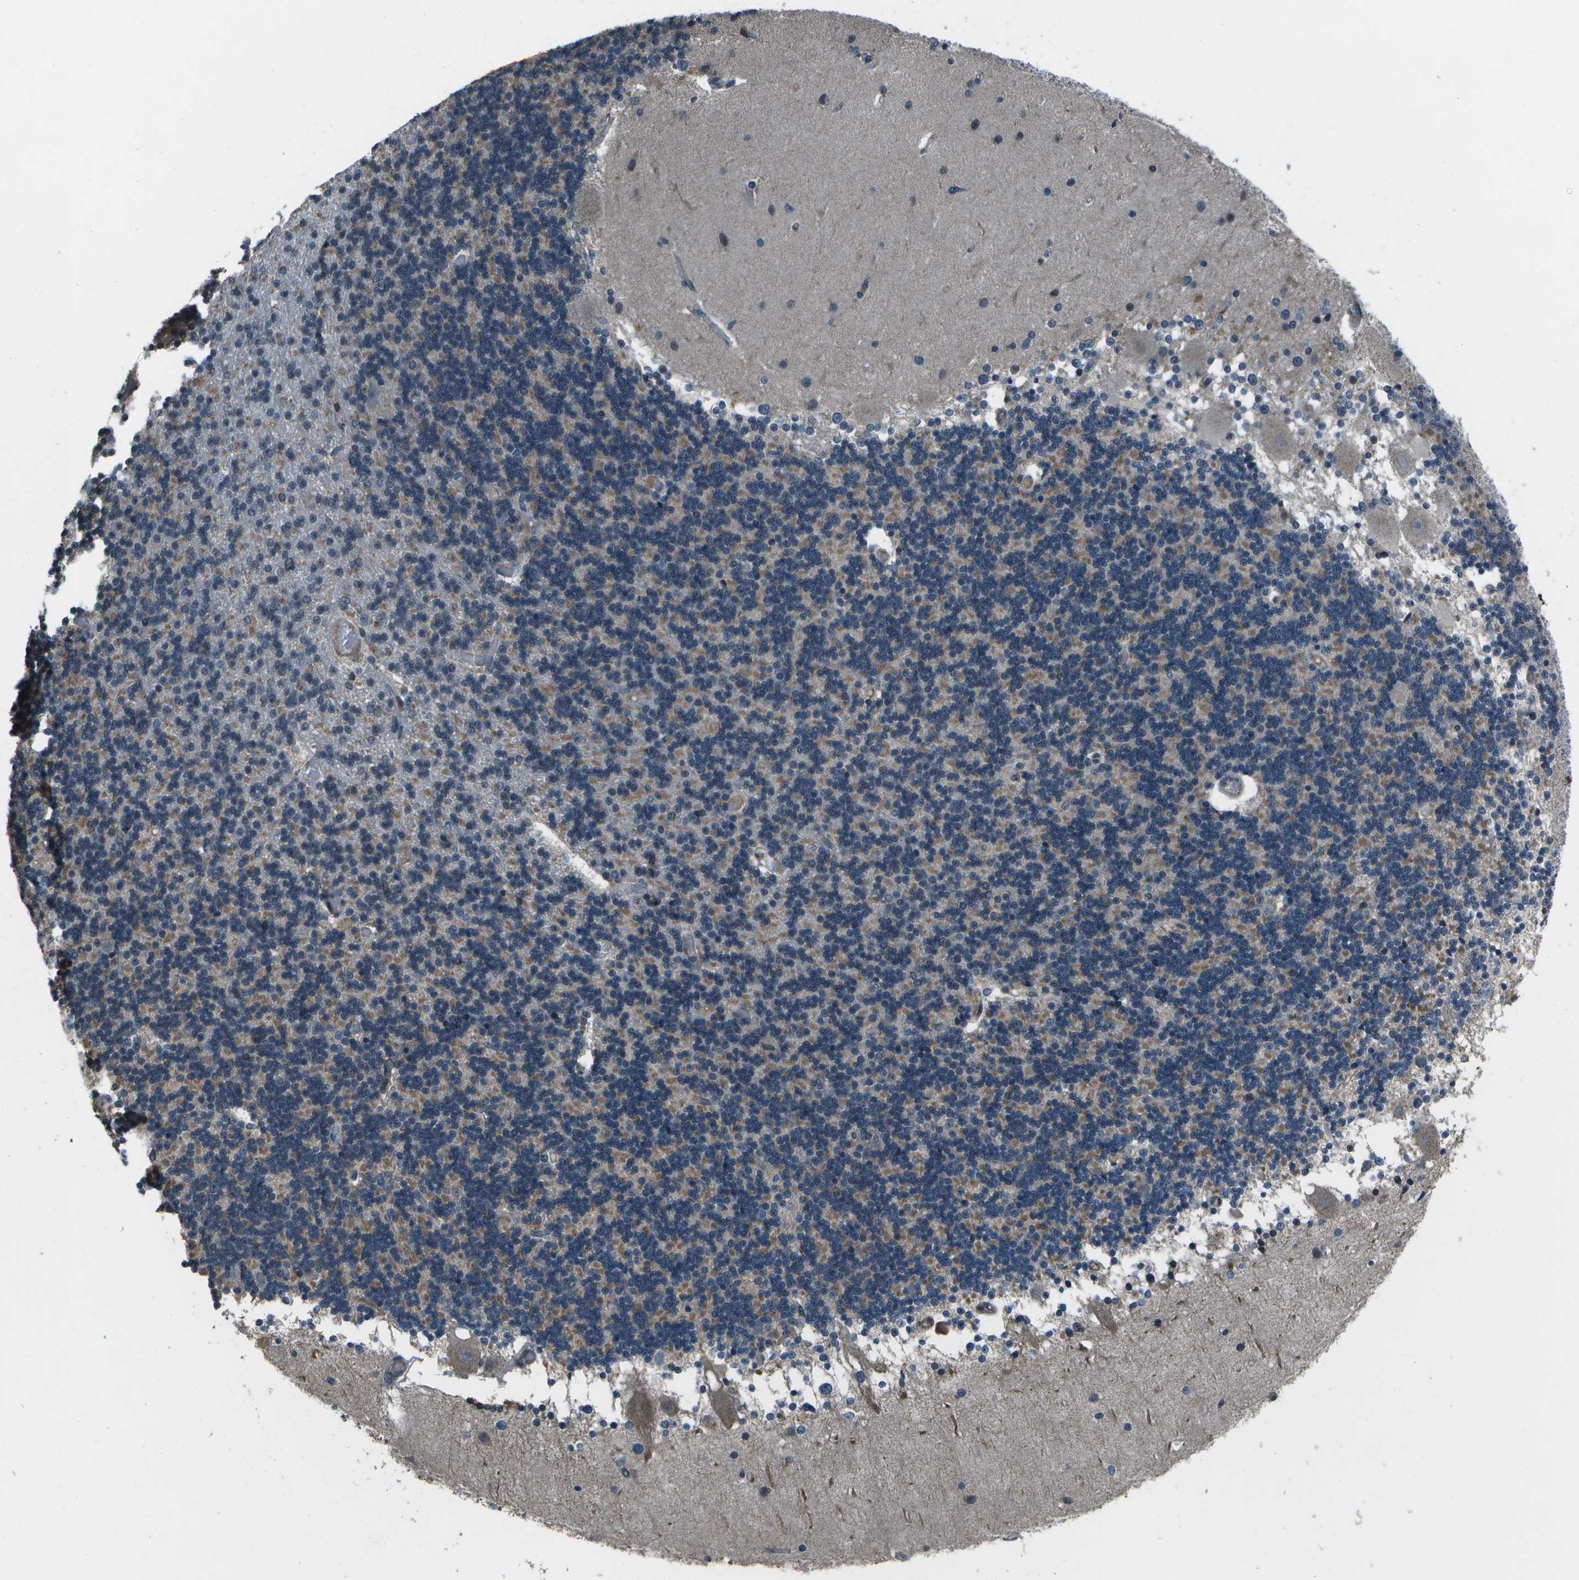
{"staining": {"intensity": "moderate", "quantity": "25%-75%", "location": "cytoplasmic/membranous"}, "tissue": "cerebellum", "cell_type": "Cells in granular layer", "image_type": "normal", "snomed": [{"axis": "morphology", "description": "Normal tissue, NOS"}, {"axis": "topography", "description": "Cerebellum"}], "caption": "IHC staining of normal cerebellum, which reveals medium levels of moderate cytoplasmic/membranous positivity in about 25%-75% of cells in granular layer indicating moderate cytoplasmic/membranous protein staining. The staining was performed using DAB (3,3'-diaminobenzidine) (brown) for protein detection and nuclei were counterstained in hematoxylin (blue).", "gene": "EIF2AK1", "patient": {"sex": "female", "age": 54}}